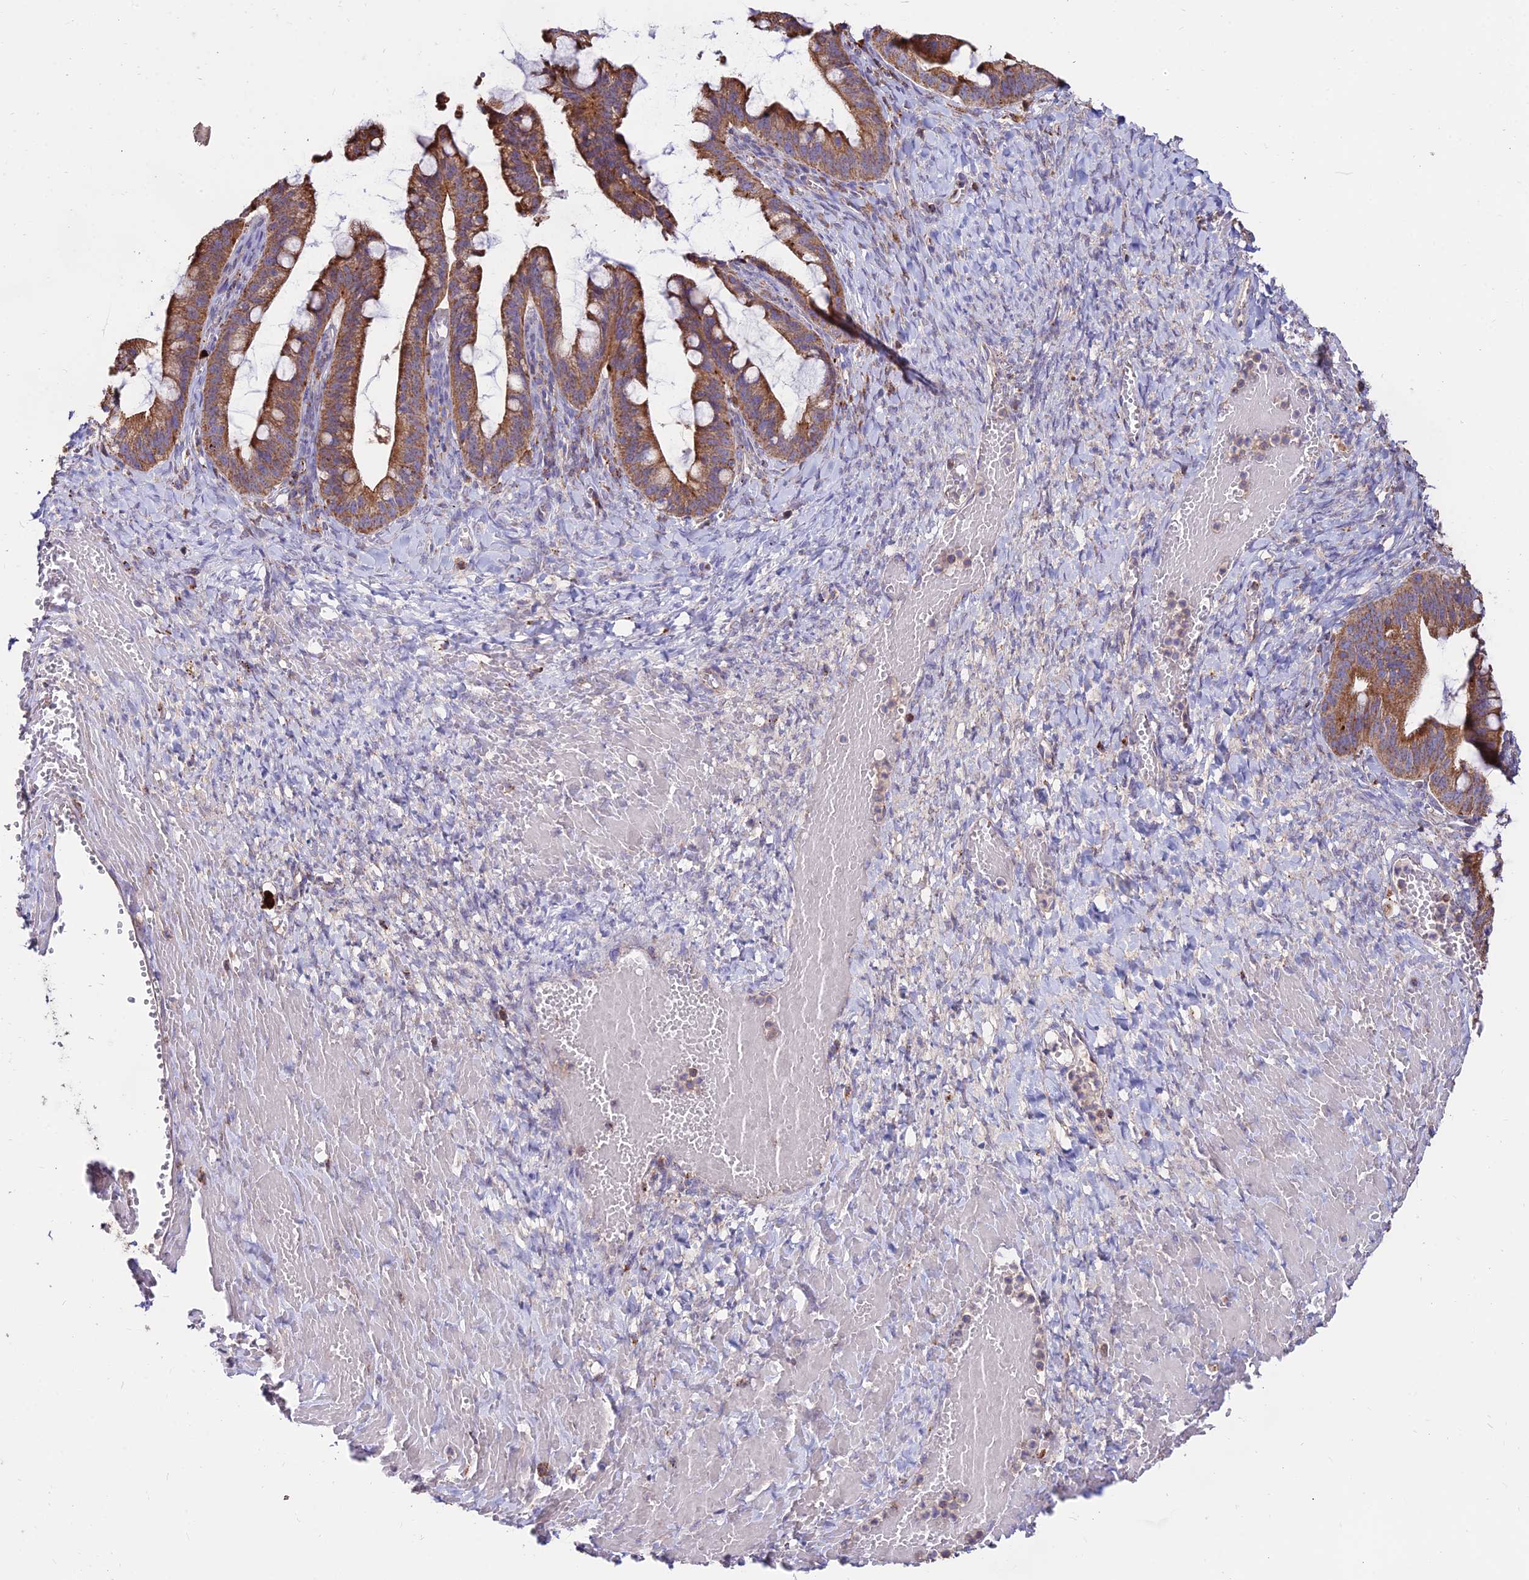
{"staining": {"intensity": "strong", "quantity": ">75%", "location": "cytoplasmic/membranous"}, "tissue": "ovarian cancer", "cell_type": "Tumor cells", "image_type": "cancer", "snomed": [{"axis": "morphology", "description": "Cystadenocarcinoma, mucinous, NOS"}, {"axis": "topography", "description": "Ovary"}], "caption": "About >75% of tumor cells in ovarian mucinous cystadenocarcinoma display strong cytoplasmic/membranous protein positivity as visualized by brown immunohistochemical staining.", "gene": "PNLIPRP3", "patient": {"sex": "female", "age": 73}}